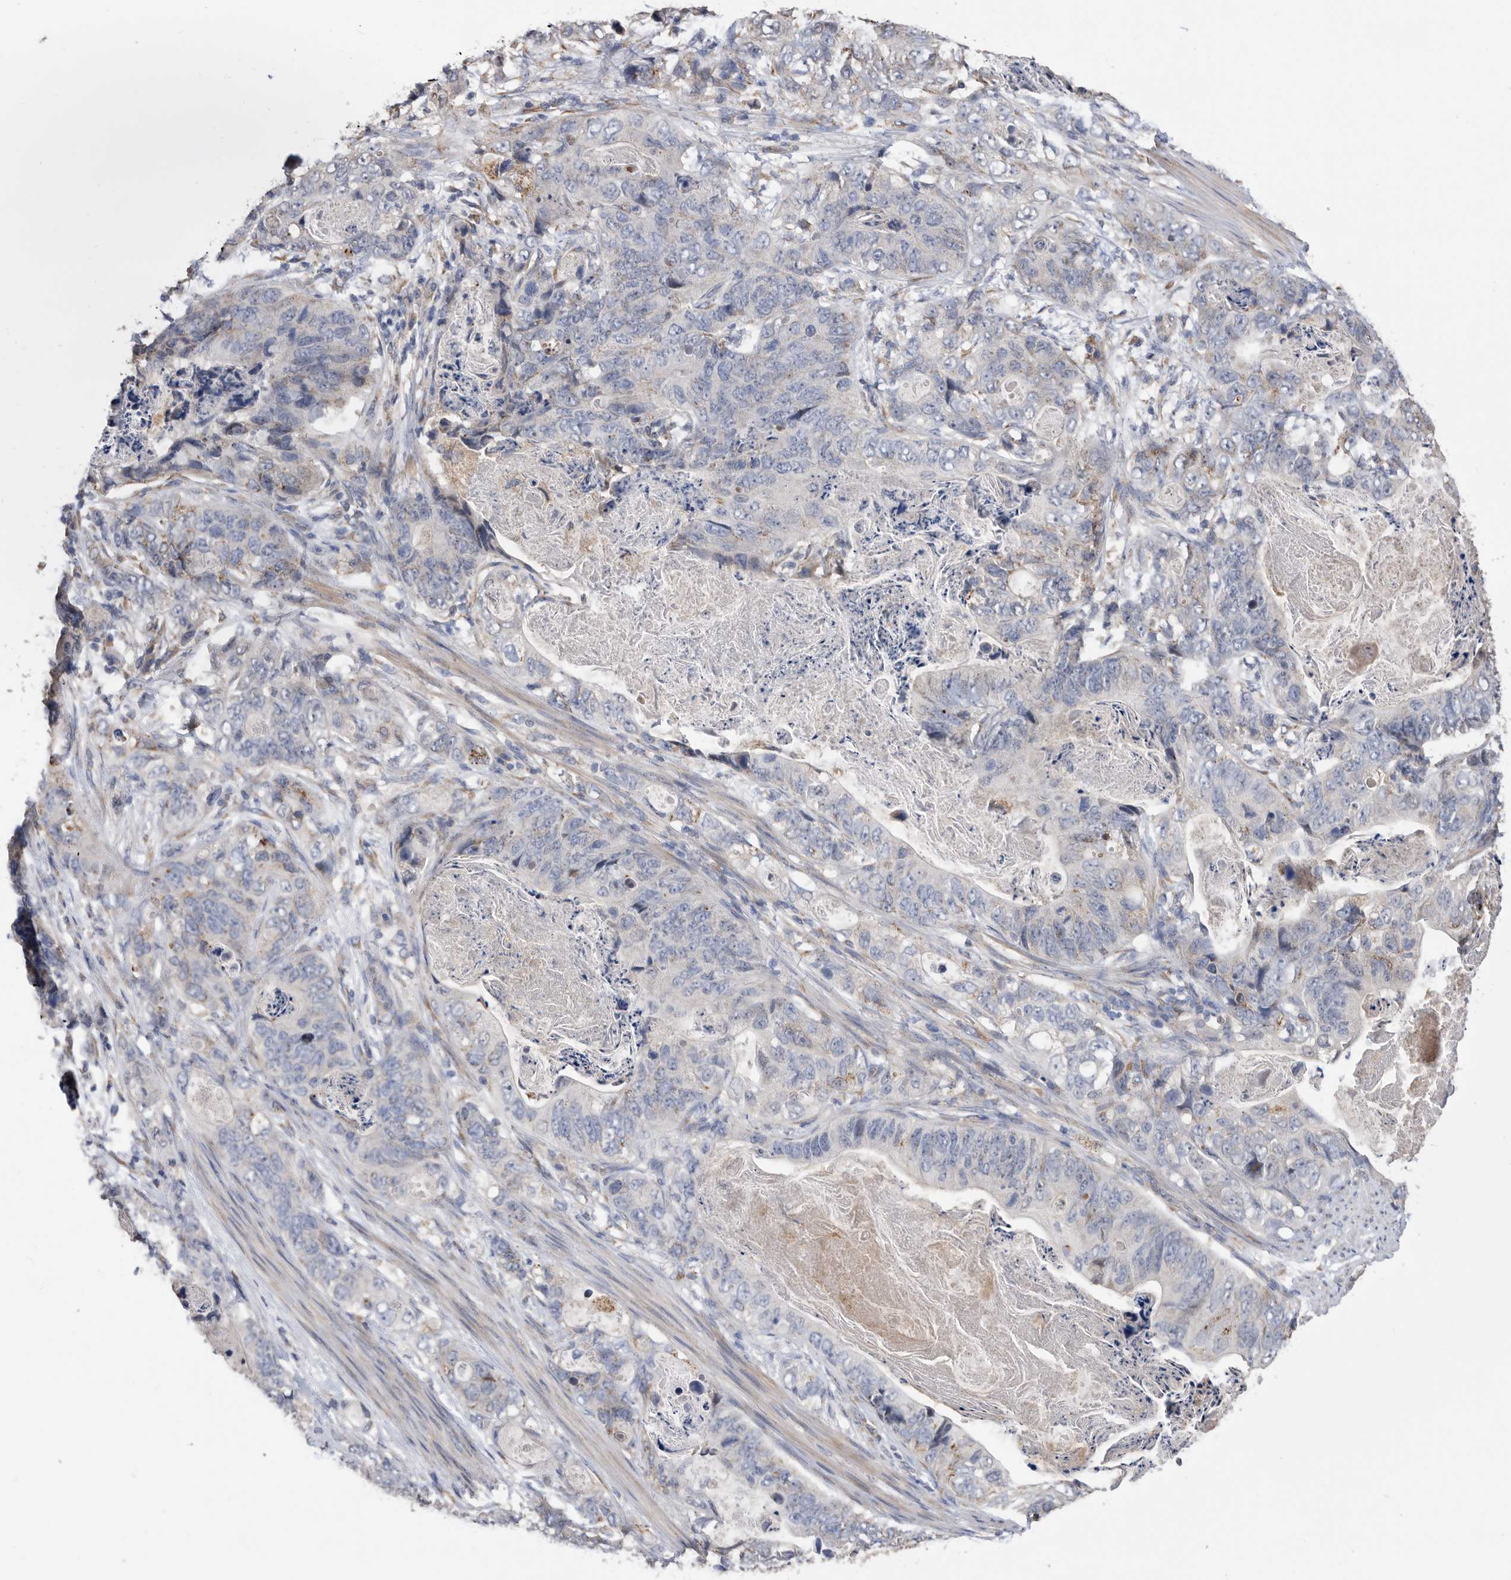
{"staining": {"intensity": "negative", "quantity": "none", "location": "none"}, "tissue": "stomach cancer", "cell_type": "Tumor cells", "image_type": "cancer", "snomed": [{"axis": "morphology", "description": "Normal tissue, NOS"}, {"axis": "morphology", "description": "Adenocarcinoma, NOS"}, {"axis": "topography", "description": "Stomach"}], "caption": "IHC of stomach adenocarcinoma exhibits no staining in tumor cells. The staining is performed using DAB (3,3'-diaminobenzidine) brown chromogen with nuclei counter-stained in using hematoxylin.", "gene": "CRISPLD2", "patient": {"sex": "female", "age": 89}}